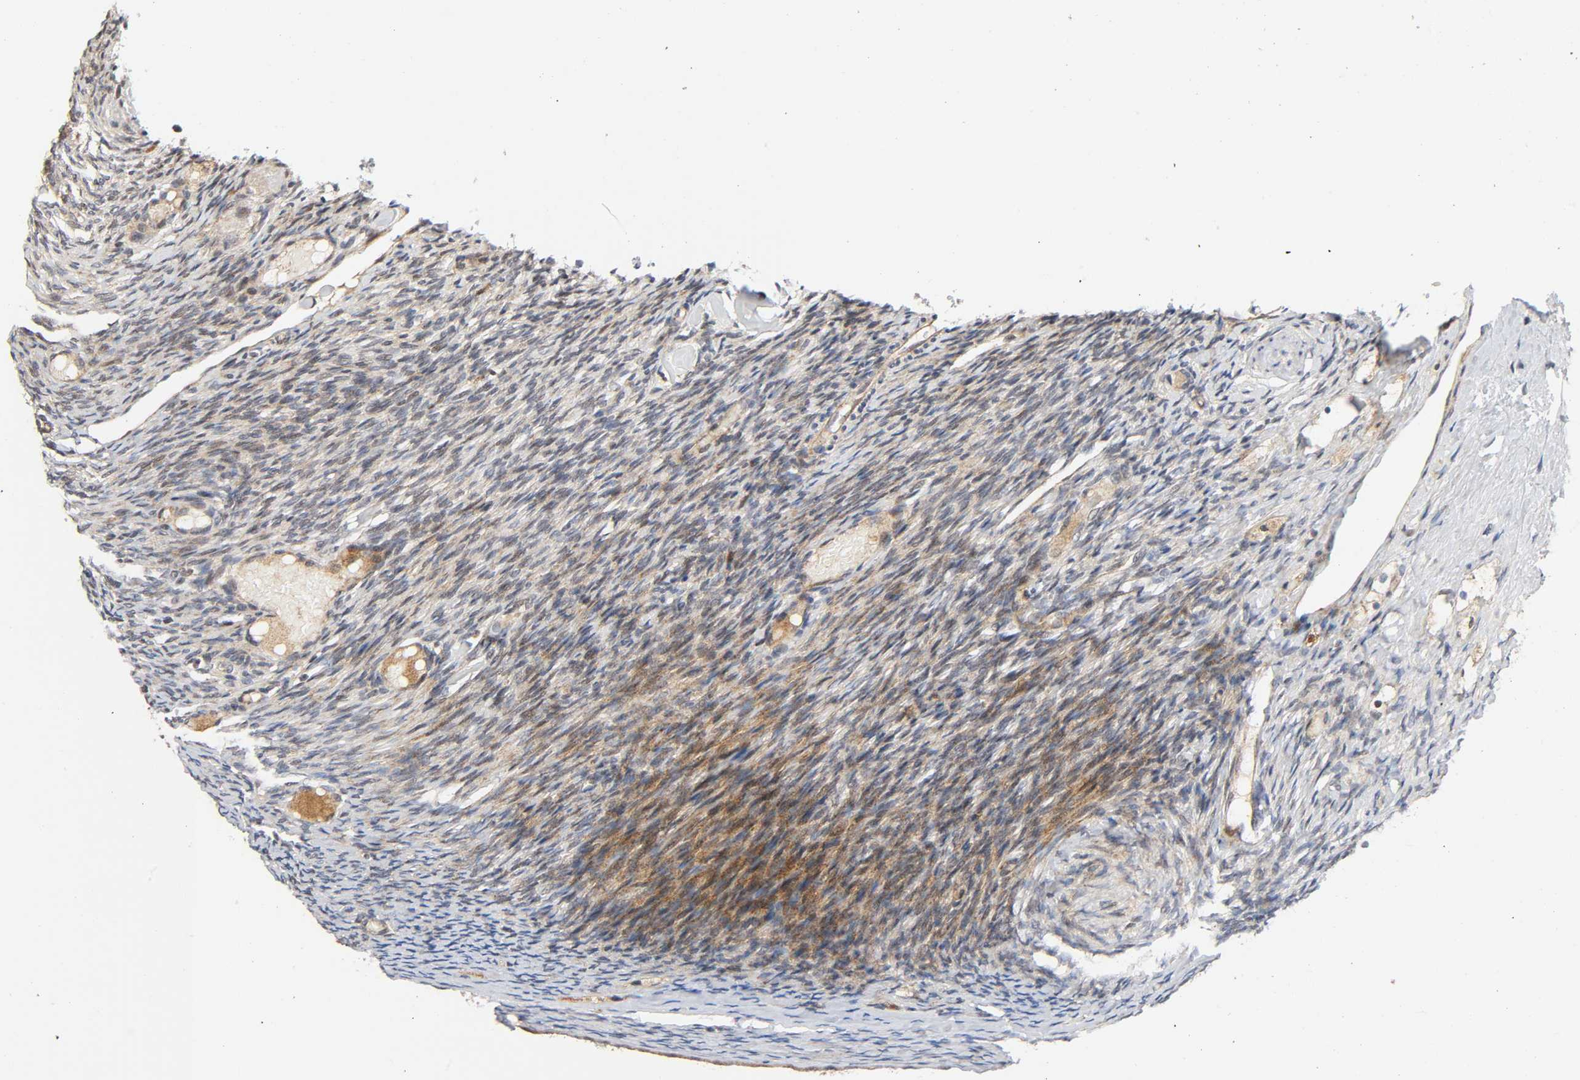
{"staining": {"intensity": "weak", "quantity": "25%-75%", "location": "cytoplasmic/membranous"}, "tissue": "ovary", "cell_type": "Ovarian stroma cells", "image_type": "normal", "snomed": [{"axis": "morphology", "description": "Normal tissue, NOS"}, {"axis": "topography", "description": "Ovary"}], "caption": "Protein analysis of unremarkable ovary reveals weak cytoplasmic/membranous staining in approximately 25%-75% of ovarian stroma cells.", "gene": "CASP9", "patient": {"sex": "female", "age": 60}}